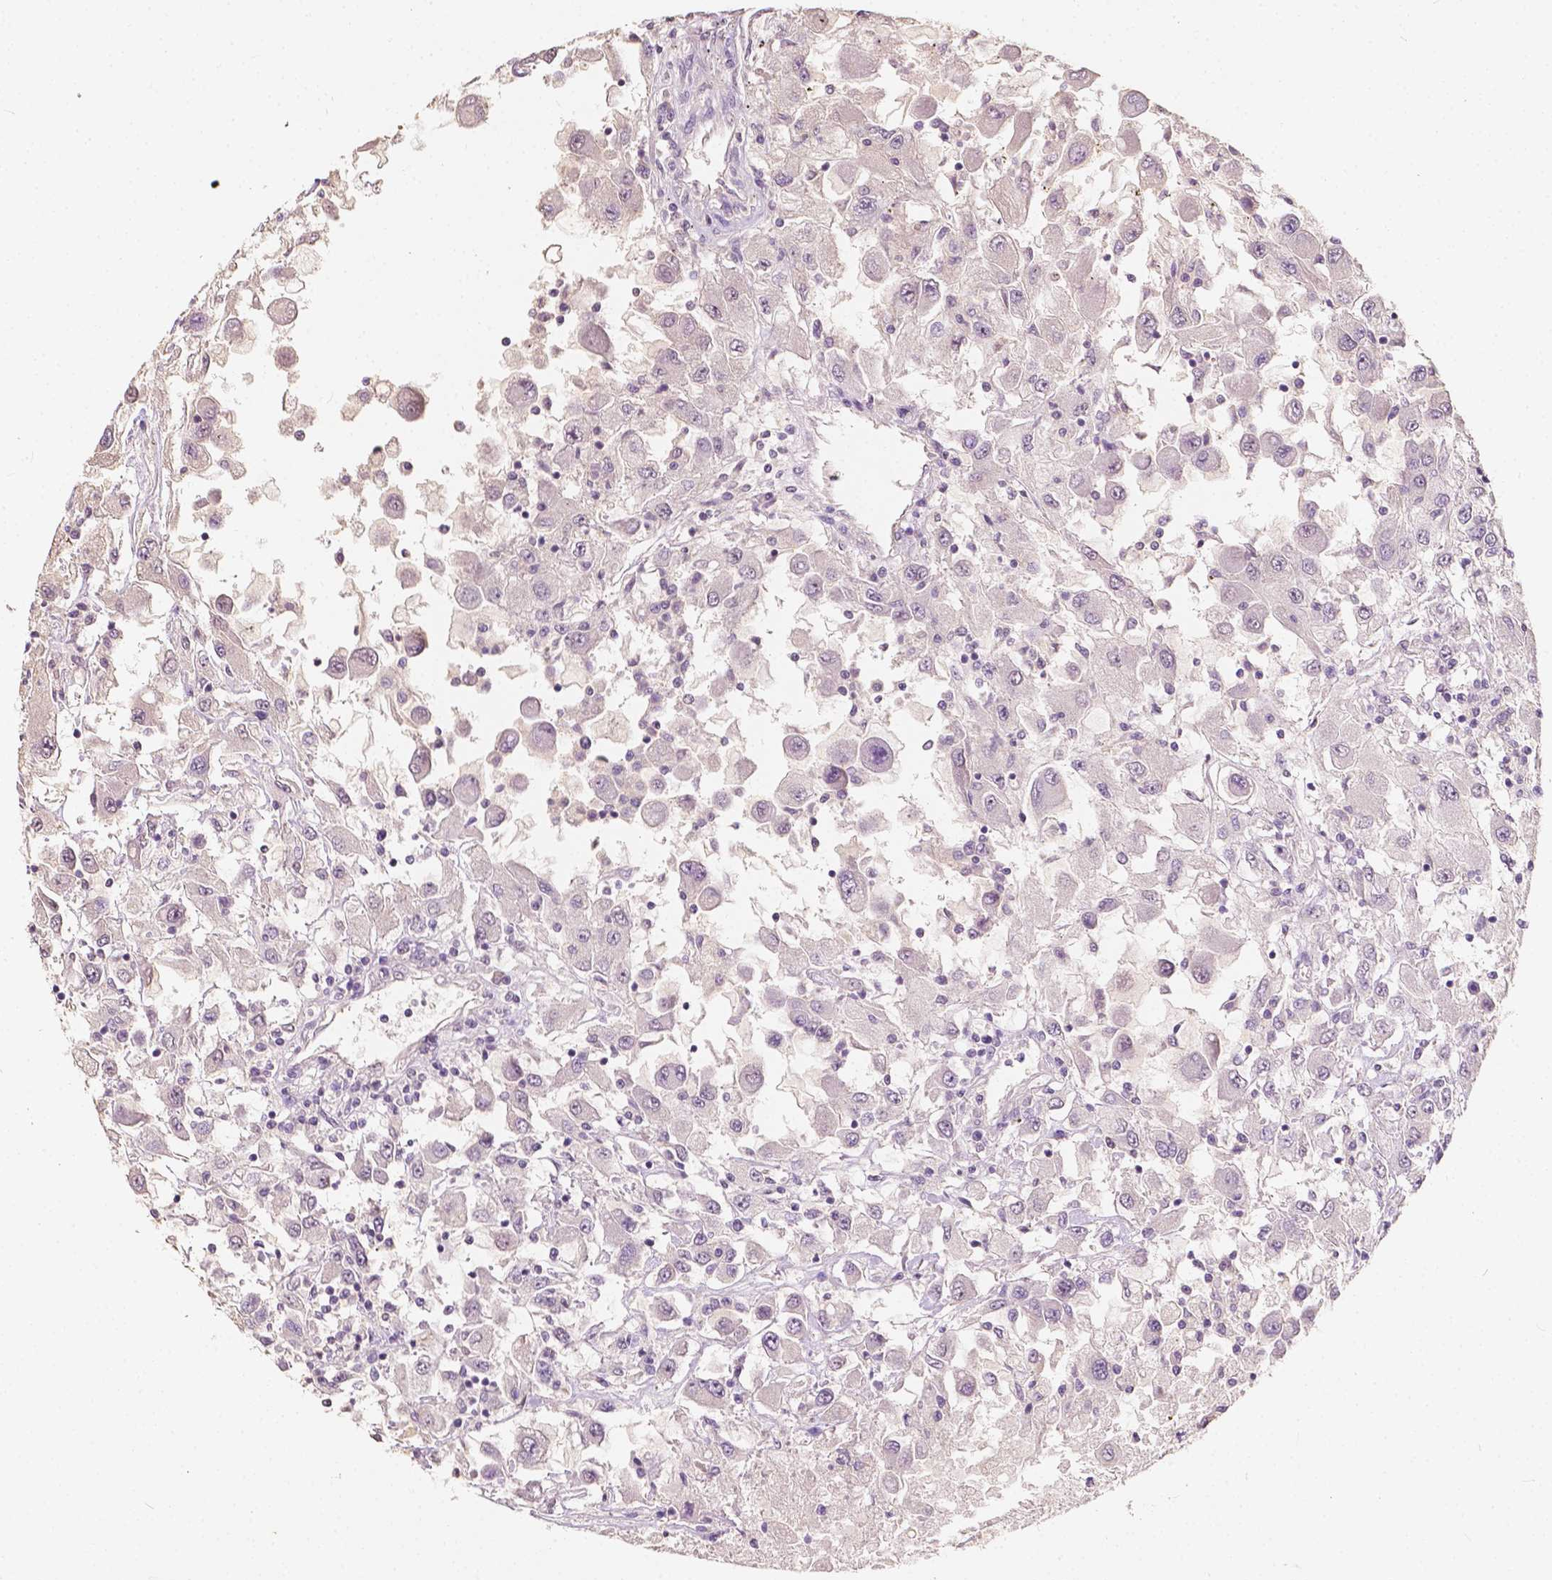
{"staining": {"intensity": "weak", "quantity": "<25%", "location": "nuclear"}, "tissue": "renal cancer", "cell_type": "Tumor cells", "image_type": "cancer", "snomed": [{"axis": "morphology", "description": "Adenocarcinoma, NOS"}, {"axis": "topography", "description": "Kidney"}], "caption": "A photomicrograph of human renal adenocarcinoma is negative for staining in tumor cells.", "gene": "SOX15", "patient": {"sex": "female", "age": 67}}